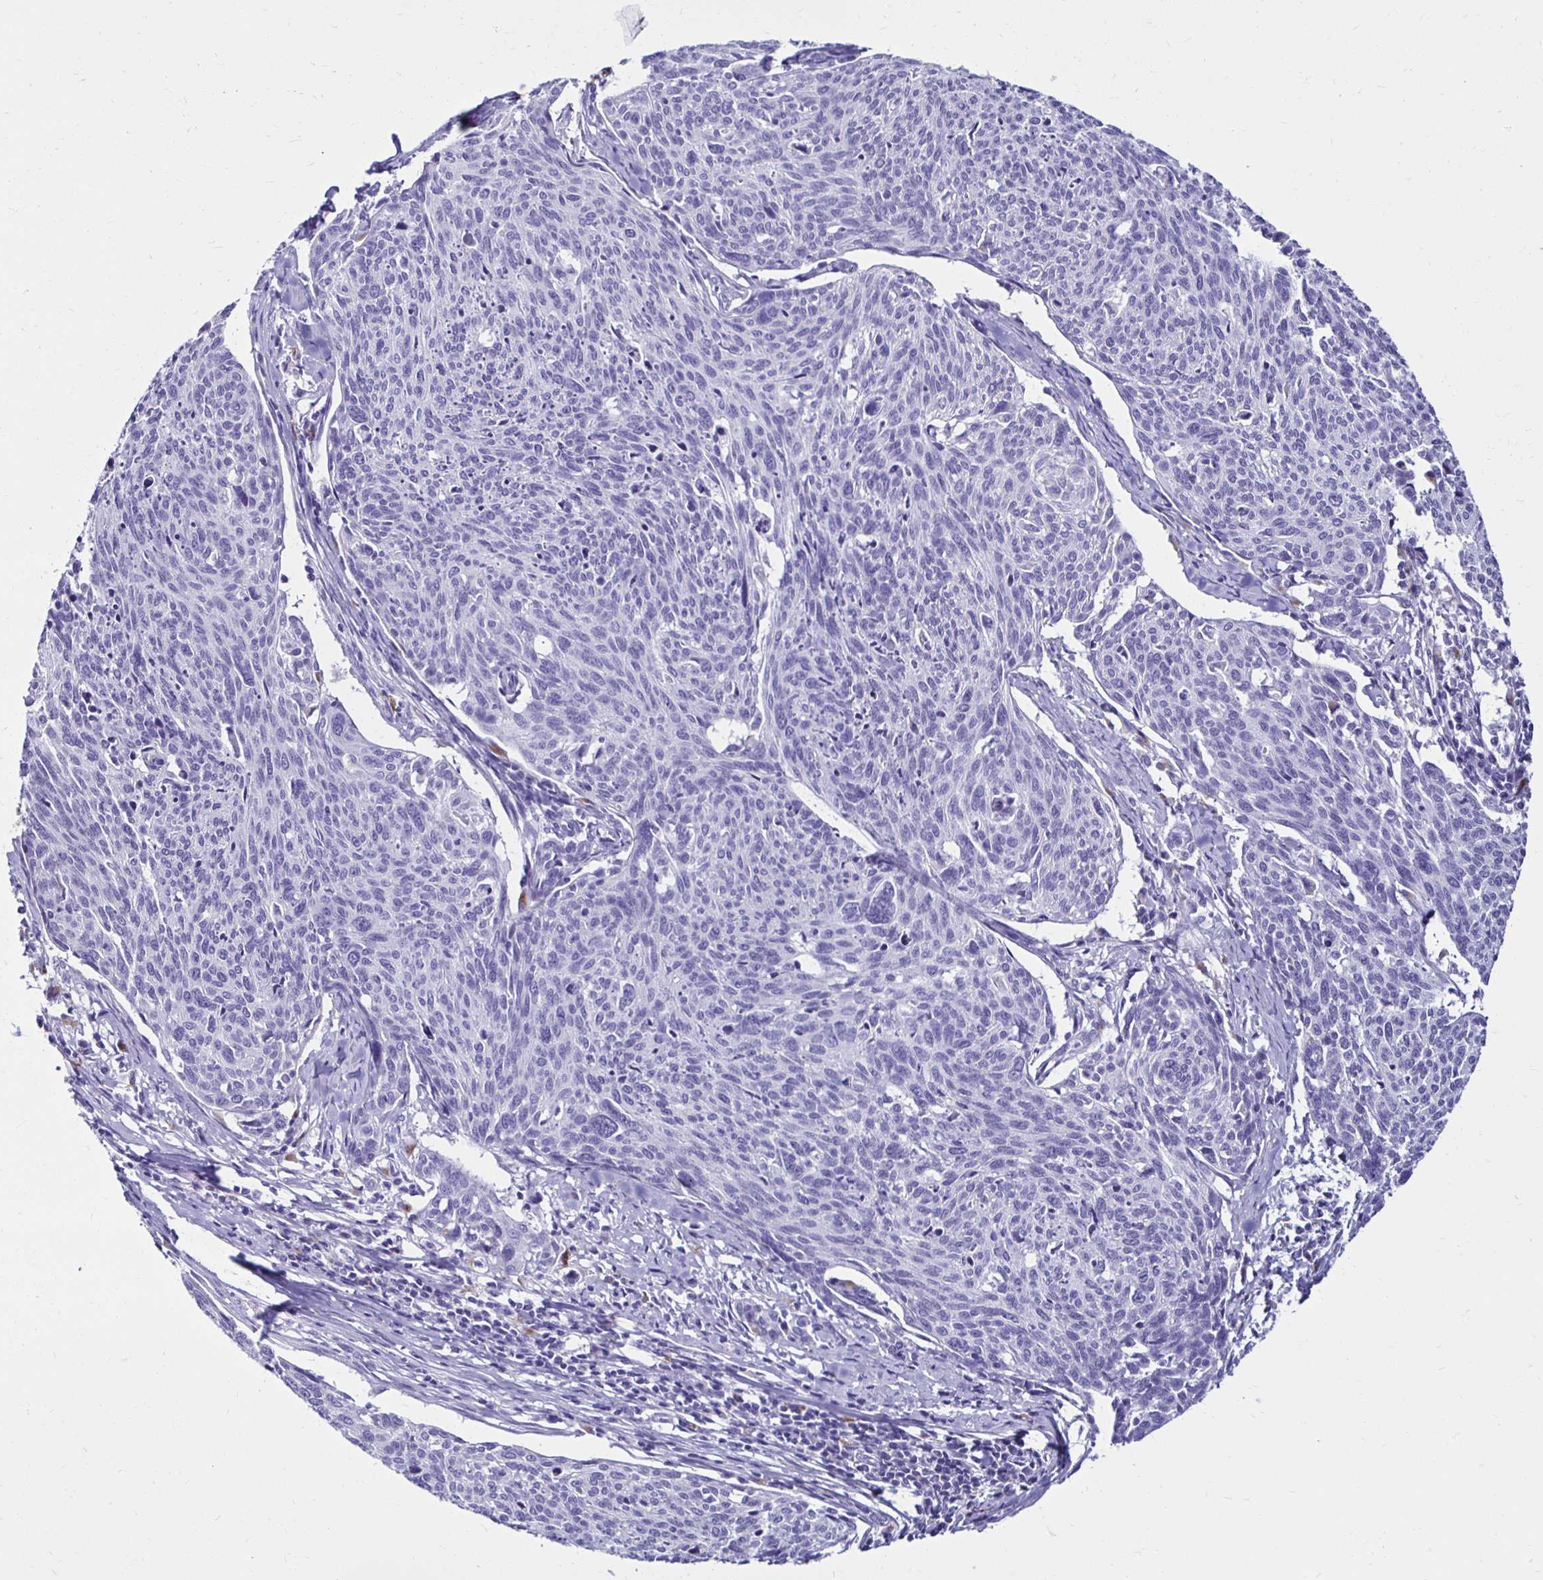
{"staining": {"intensity": "negative", "quantity": "none", "location": "none"}, "tissue": "cervical cancer", "cell_type": "Tumor cells", "image_type": "cancer", "snomed": [{"axis": "morphology", "description": "Squamous cell carcinoma, NOS"}, {"axis": "topography", "description": "Cervix"}], "caption": "Immunohistochemistry (IHC) histopathology image of human squamous cell carcinoma (cervical) stained for a protein (brown), which shows no positivity in tumor cells.", "gene": "CST5", "patient": {"sex": "female", "age": 49}}